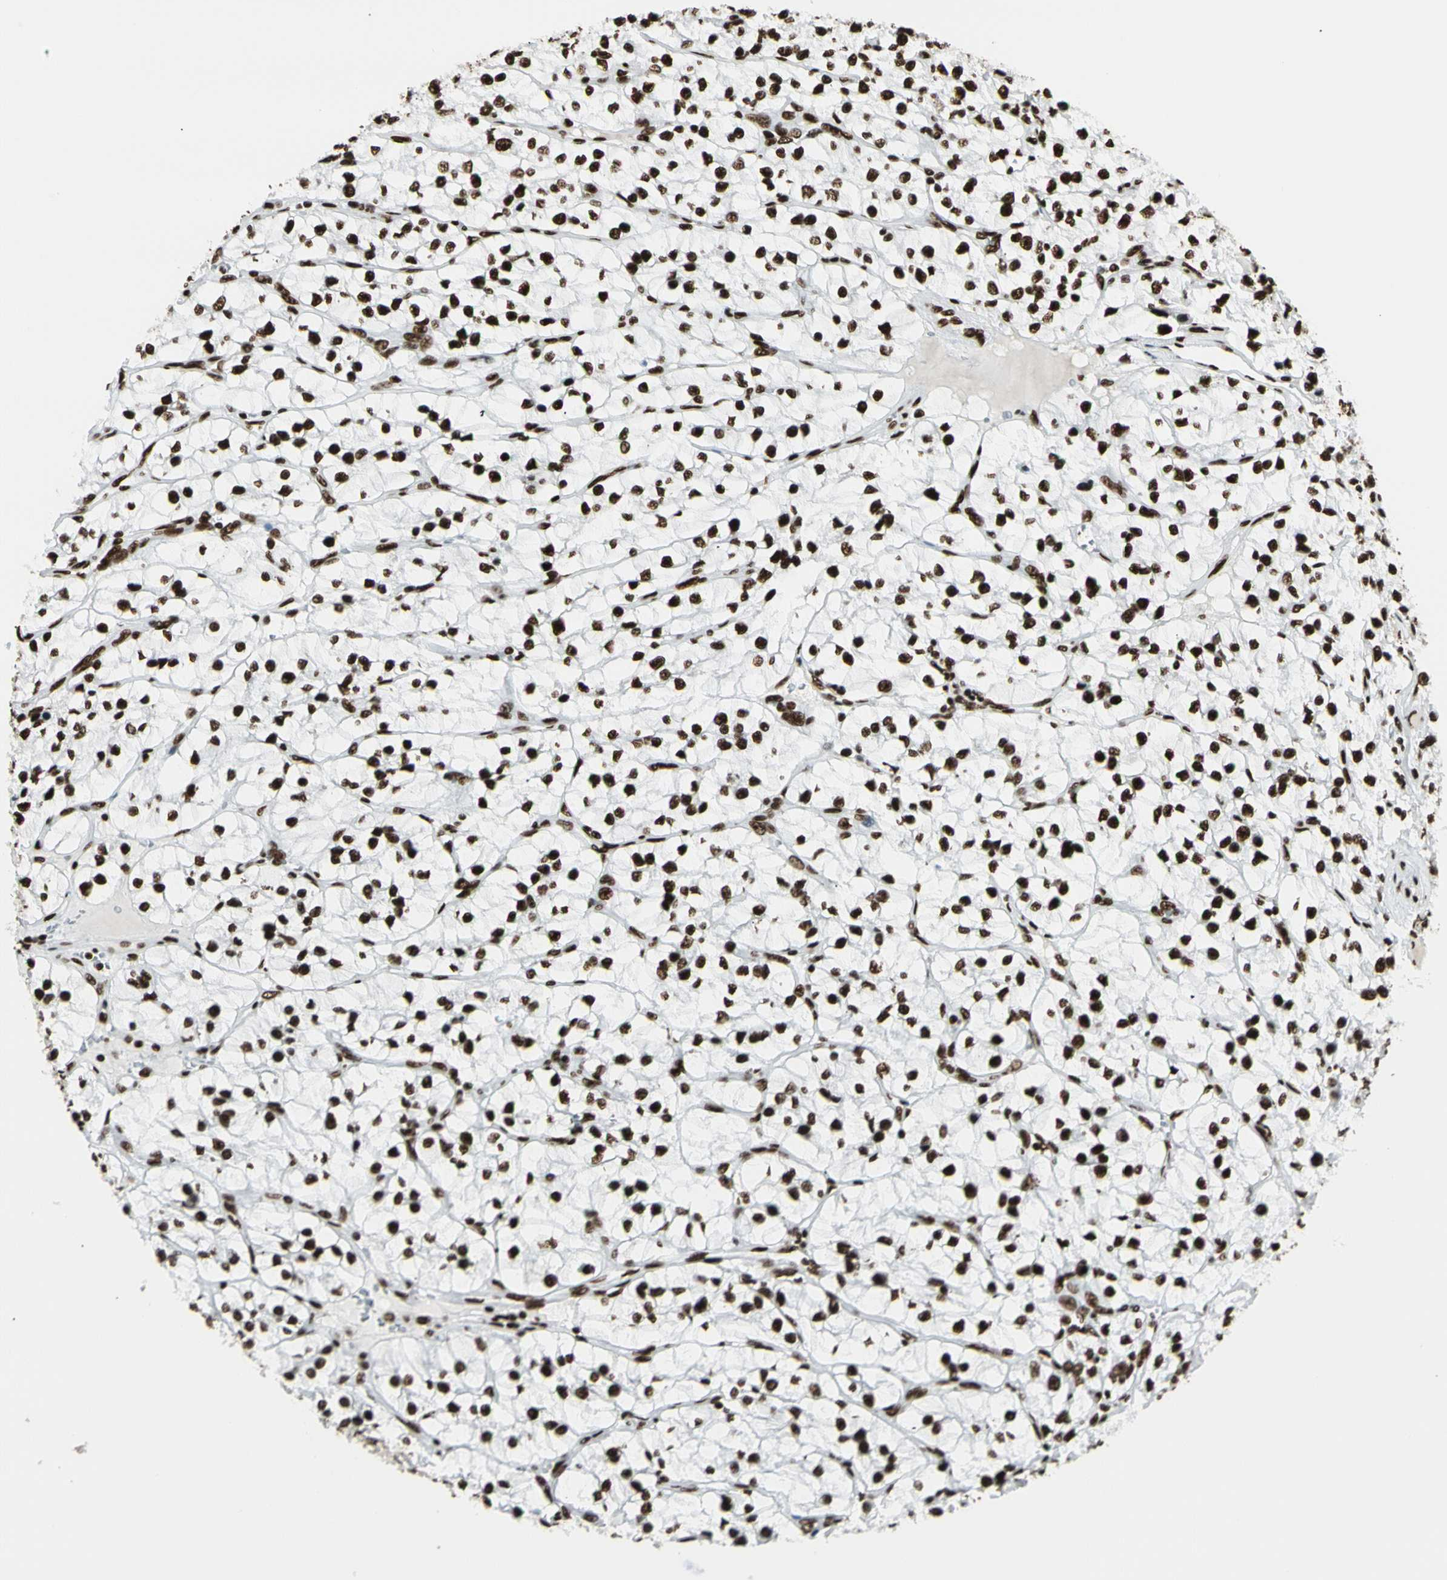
{"staining": {"intensity": "strong", "quantity": ">75%", "location": "nuclear"}, "tissue": "renal cancer", "cell_type": "Tumor cells", "image_type": "cancer", "snomed": [{"axis": "morphology", "description": "Adenocarcinoma, NOS"}, {"axis": "topography", "description": "Kidney"}], "caption": "Immunohistochemistry (DAB) staining of human renal cancer (adenocarcinoma) shows strong nuclear protein expression in approximately >75% of tumor cells. (DAB (3,3'-diaminobenzidine) IHC with brightfield microscopy, high magnification).", "gene": "CCAR1", "patient": {"sex": "female", "age": 57}}